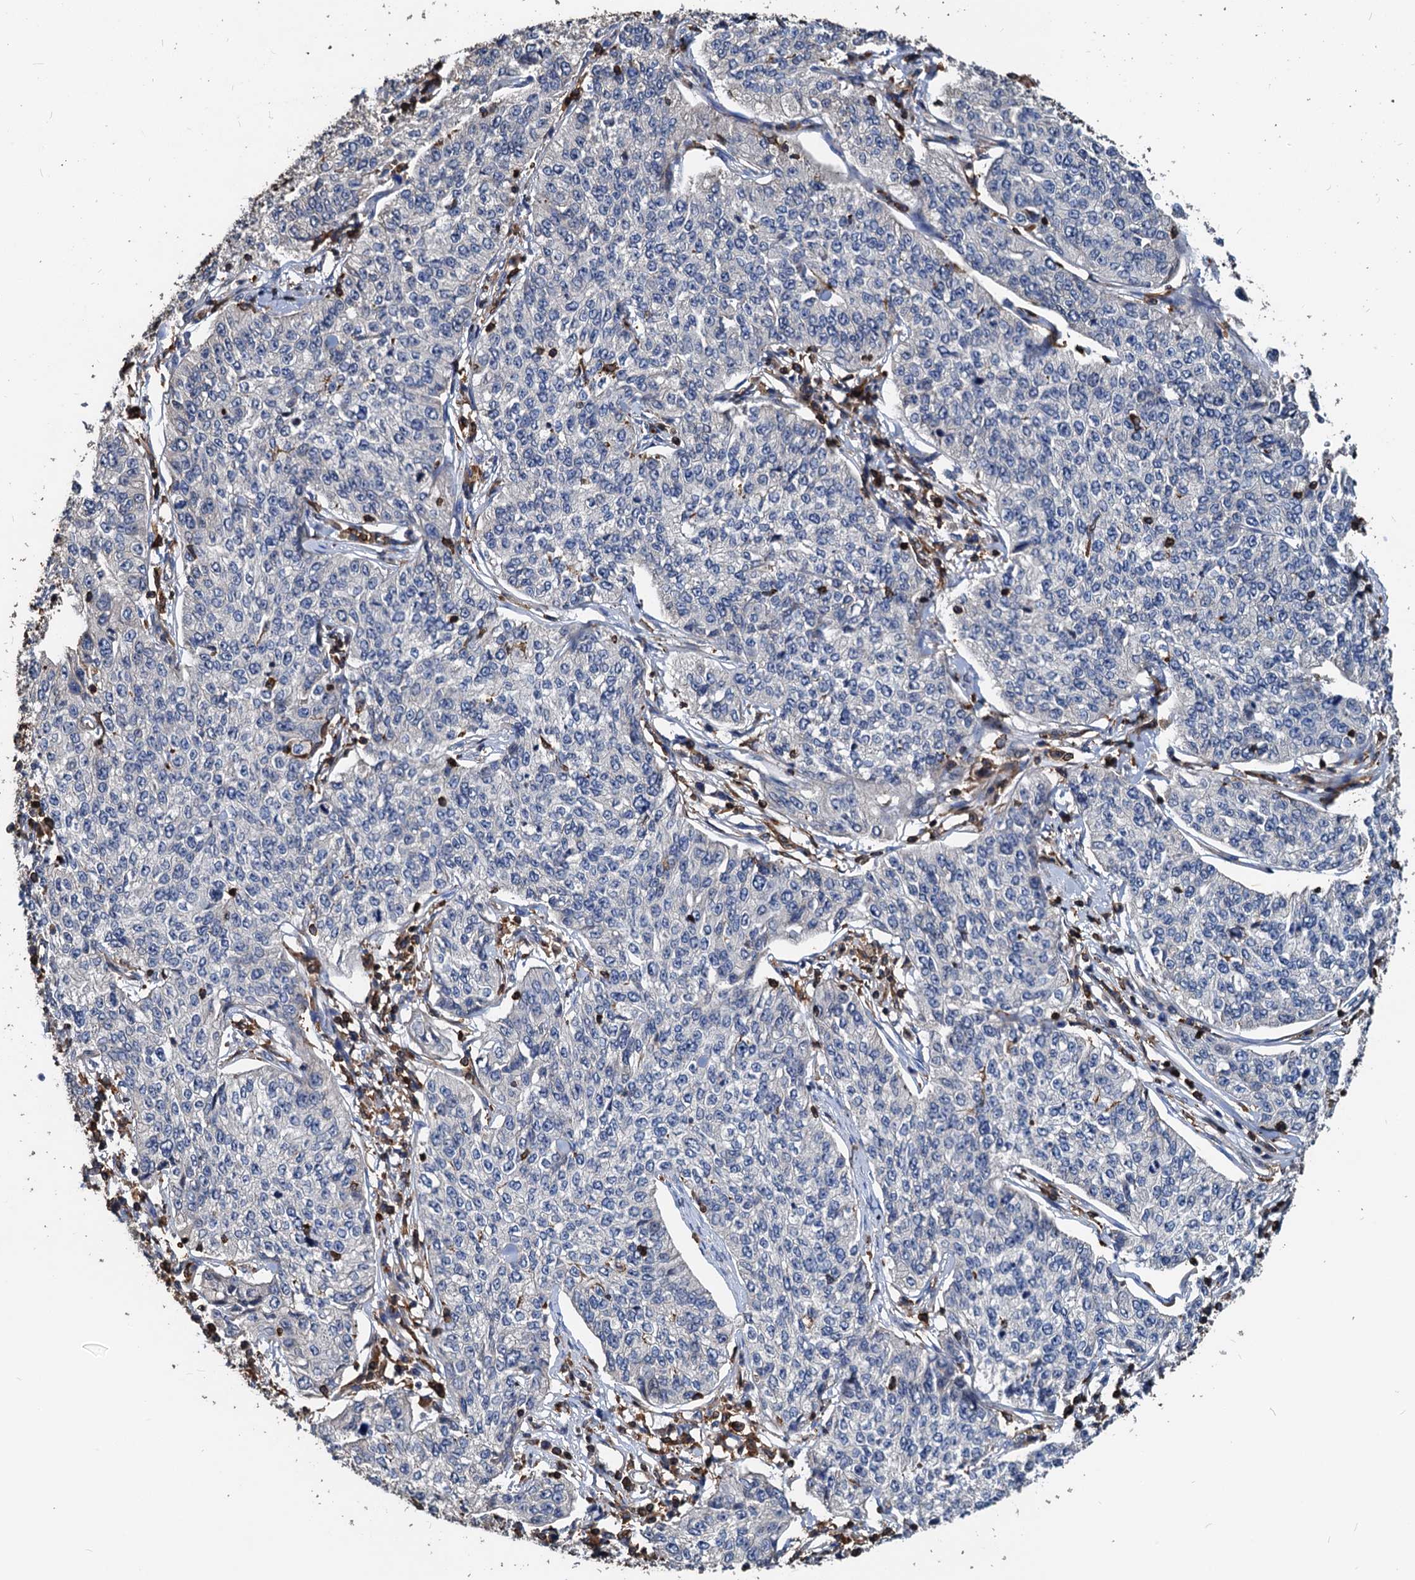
{"staining": {"intensity": "negative", "quantity": "none", "location": "none"}, "tissue": "cervical cancer", "cell_type": "Tumor cells", "image_type": "cancer", "snomed": [{"axis": "morphology", "description": "Squamous cell carcinoma, NOS"}, {"axis": "topography", "description": "Cervix"}], "caption": "The immunohistochemistry (IHC) photomicrograph has no significant staining in tumor cells of cervical squamous cell carcinoma tissue.", "gene": "LCP2", "patient": {"sex": "female", "age": 35}}